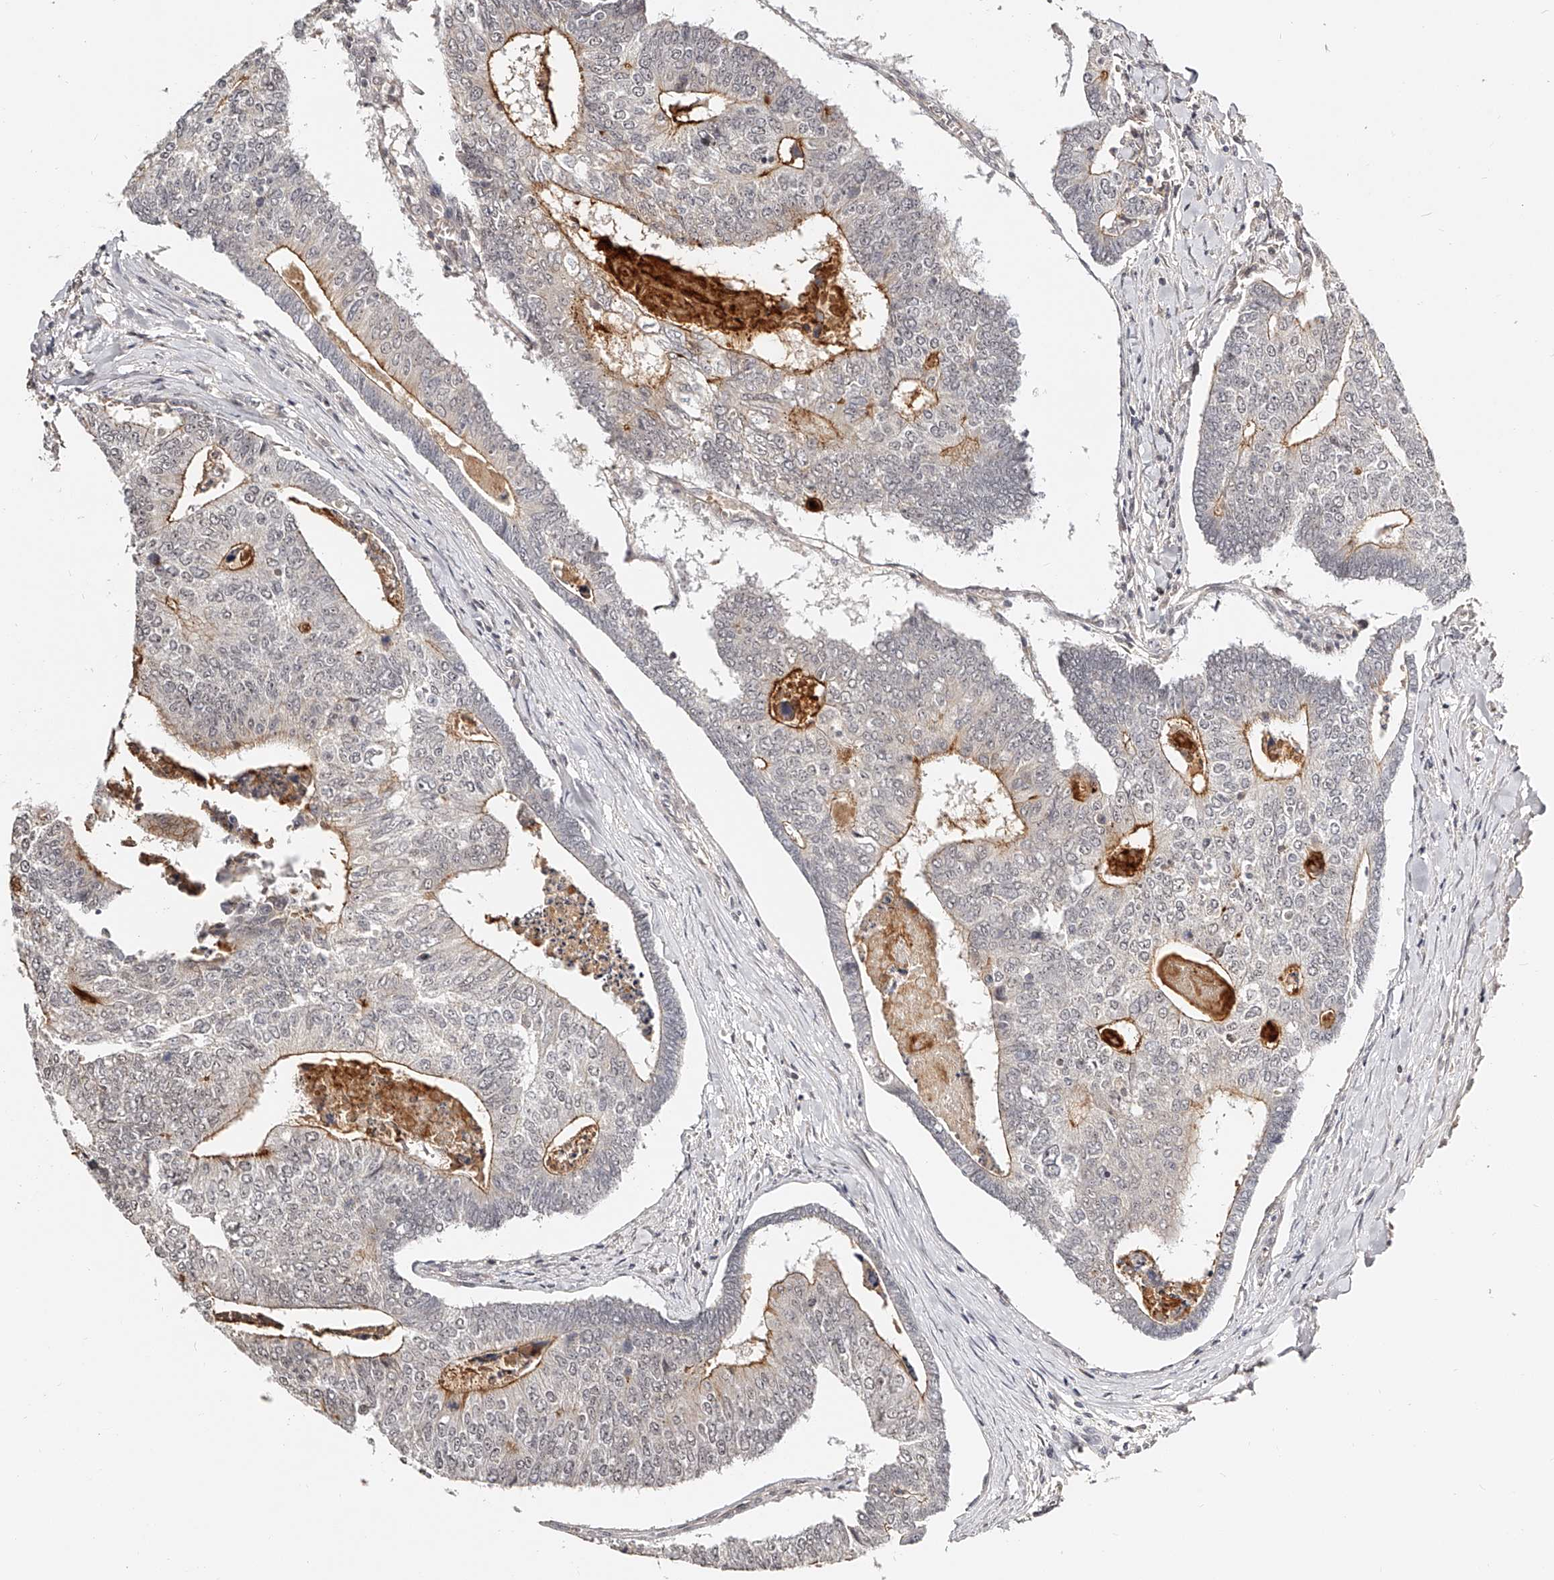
{"staining": {"intensity": "moderate", "quantity": "<25%", "location": "cytoplasmic/membranous"}, "tissue": "colorectal cancer", "cell_type": "Tumor cells", "image_type": "cancer", "snomed": [{"axis": "morphology", "description": "Adenocarcinoma, NOS"}, {"axis": "topography", "description": "Colon"}], "caption": "Colorectal cancer (adenocarcinoma) was stained to show a protein in brown. There is low levels of moderate cytoplasmic/membranous positivity in approximately <25% of tumor cells.", "gene": "ZNF789", "patient": {"sex": "female", "age": 67}}